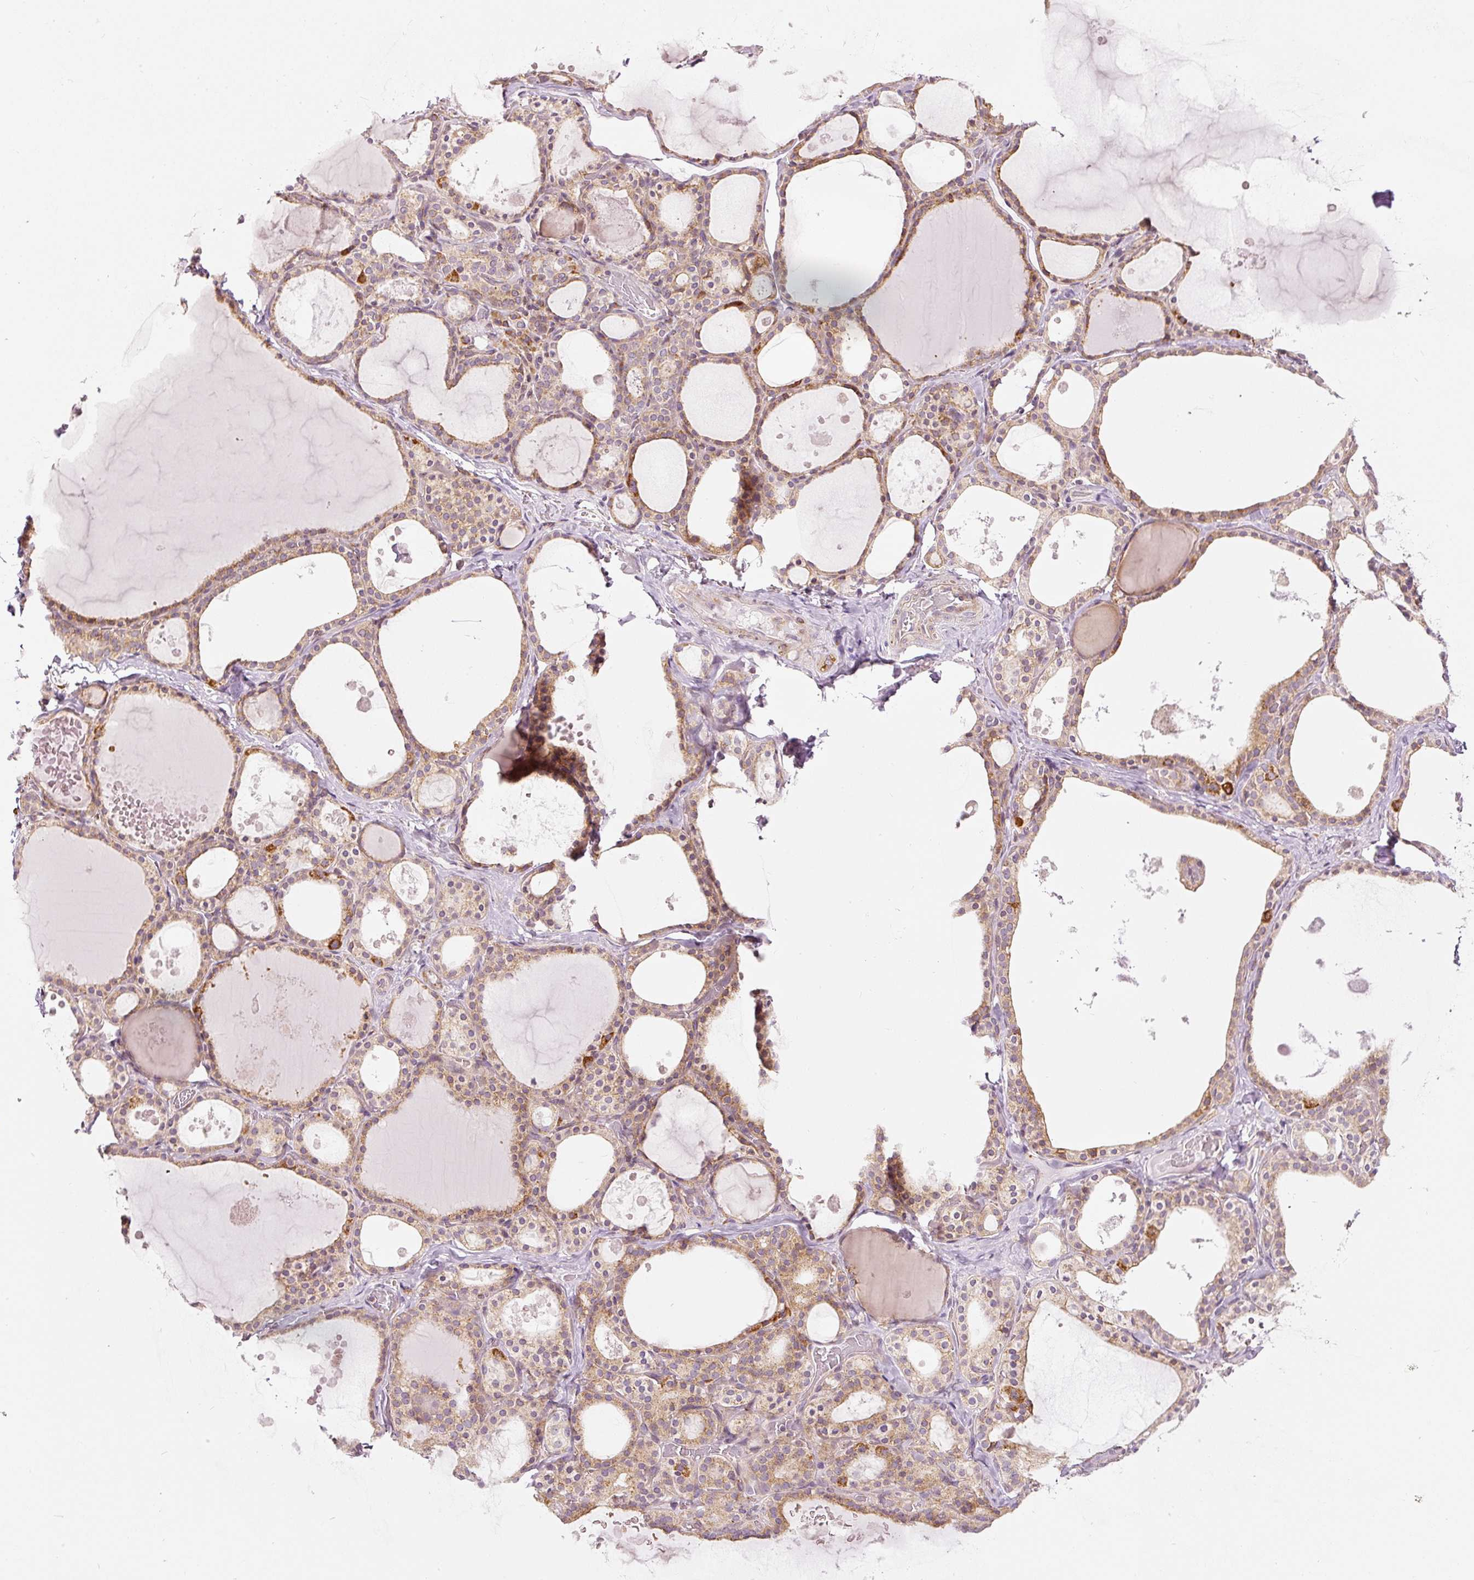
{"staining": {"intensity": "moderate", "quantity": ">75%", "location": "cytoplasmic/membranous"}, "tissue": "thyroid gland", "cell_type": "Glandular cells", "image_type": "normal", "snomed": [{"axis": "morphology", "description": "Normal tissue, NOS"}, {"axis": "topography", "description": "Thyroid gland"}], "caption": "Human thyroid gland stained with a brown dye demonstrates moderate cytoplasmic/membranous positive positivity in approximately >75% of glandular cells.", "gene": "SNAPC5", "patient": {"sex": "male", "age": 56}}